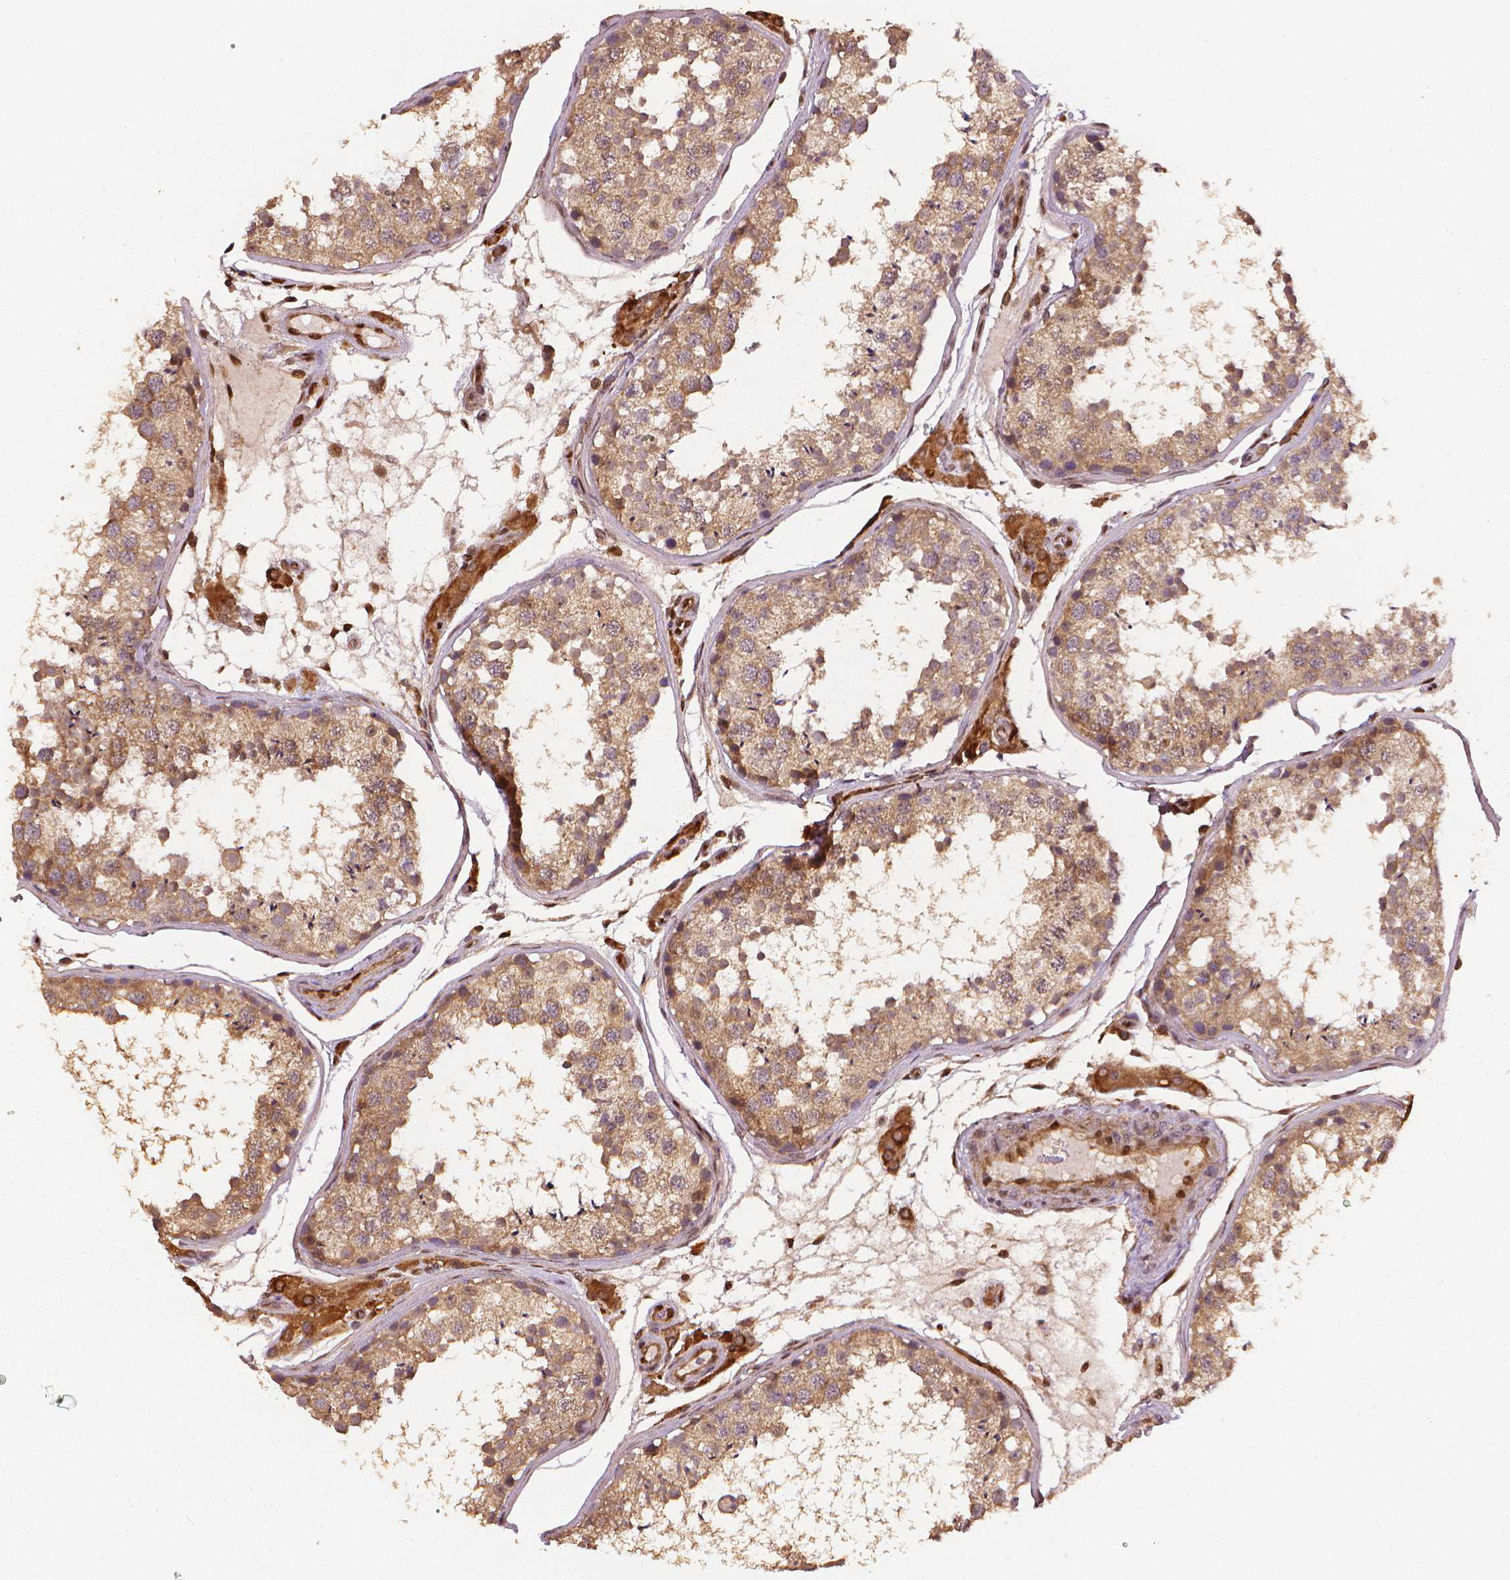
{"staining": {"intensity": "moderate", "quantity": ">75%", "location": "cytoplasmic/membranous"}, "tissue": "testis", "cell_type": "Cells in seminiferous ducts", "image_type": "normal", "snomed": [{"axis": "morphology", "description": "Normal tissue, NOS"}, {"axis": "topography", "description": "Testis"}], "caption": "An image of testis stained for a protein exhibits moderate cytoplasmic/membranous brown staining in cells in seminiferous ducts.", "gene": "STAT3", "patient": {"sex": "male", "age": 29}}